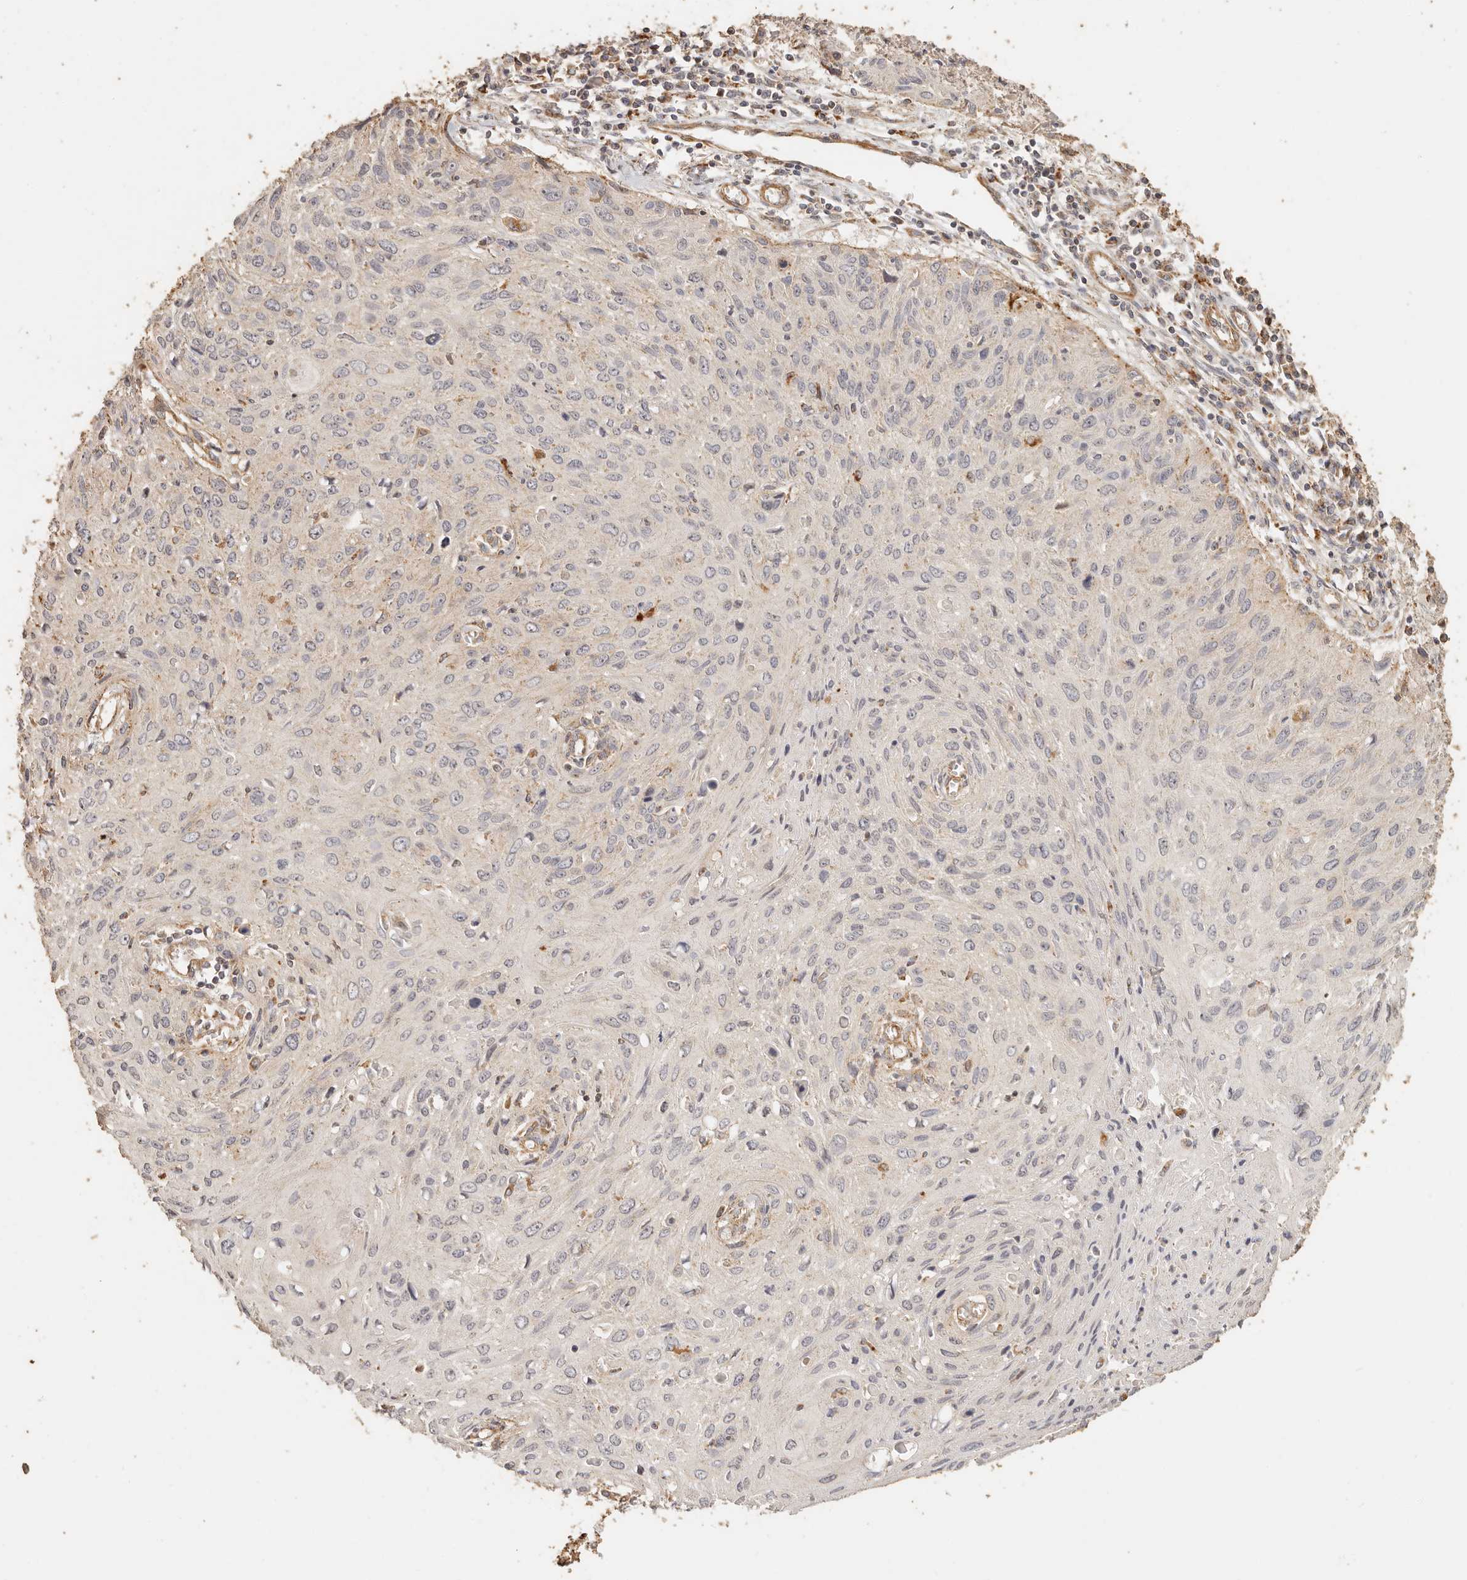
{"staining": {"intensity": "moderate", "quantity": "<25%", "location": "cytoplasmic/membranous"}, "tissue": "cervical cancer", "cell_type": "Tumor cells", "image_type": "cancer", "snomed": [{"axis": "morphology", "description": "Squamous cell carcinoma, NOS"}, {"axis": "topography", "description": "Cervix"}], "caption": "Immunohistochemistry (DAB) staining of human cervical cancer (squamous cell carcinoma) exhibits moderate cytoplasmic/membranous protein staining in approximately <25% of tumor cells.", "gene": "PTPN22", "patient": {"sex": "female", "age": 51}}